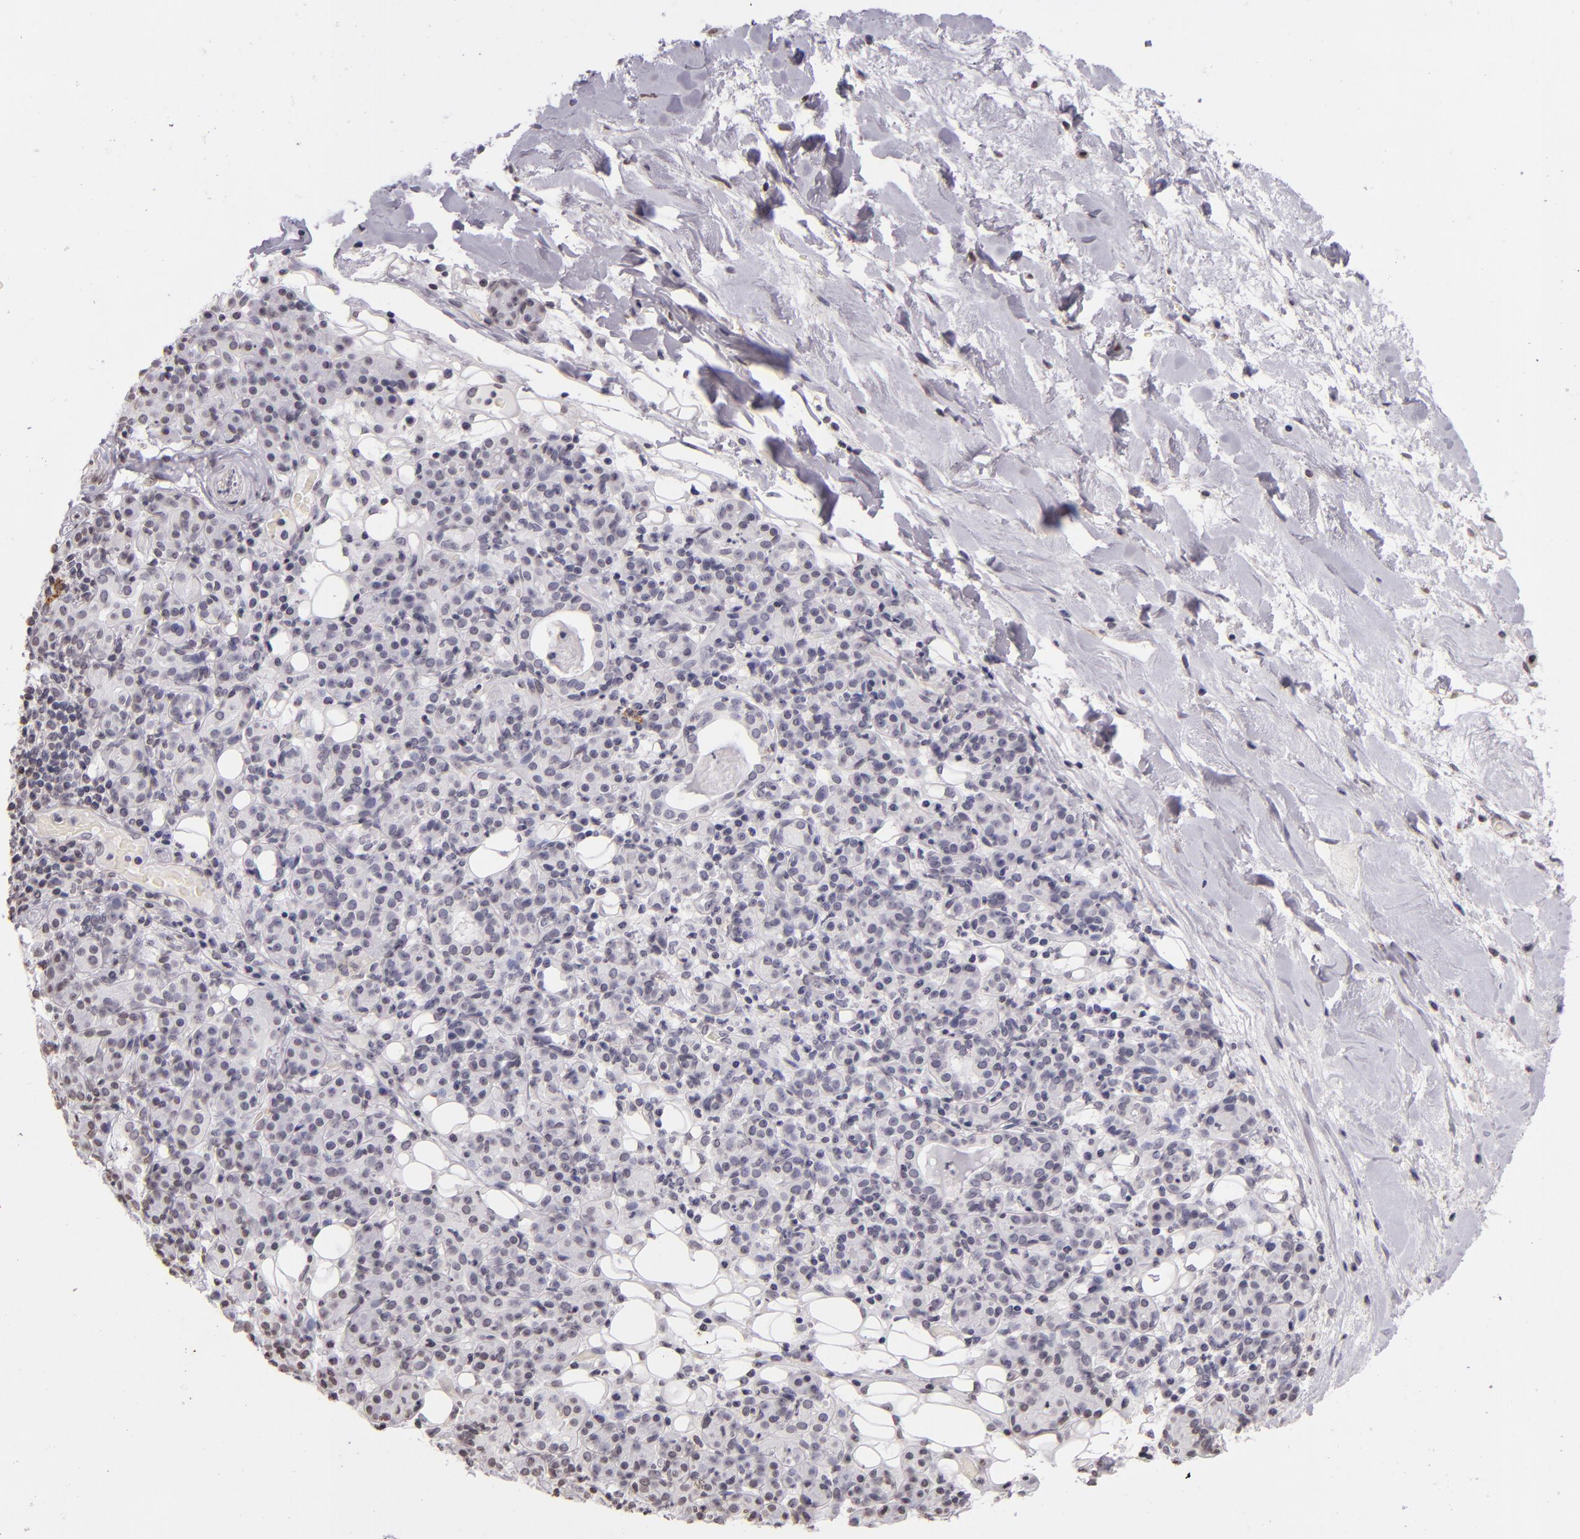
{"staining": {"intensity": "negative", "quantity": "none", "location": "none"}, "tissue": "skin cancer", "cell_type": "Tumor cells", "image_type": "cancer", "snomed": [{"axis": "morphology", "description": "Squamous cell carcinoma, NOS"}, {"axis": "topography", "description": "Skin"}], "caption": "Immunohistochemistry histopathology image of skin squamous cell carcinoma stained for a protein (brown), which exhibits no positivity in tumor cells.", "gene": "CD40", "patient": {"sex": "male", "age": 84}}